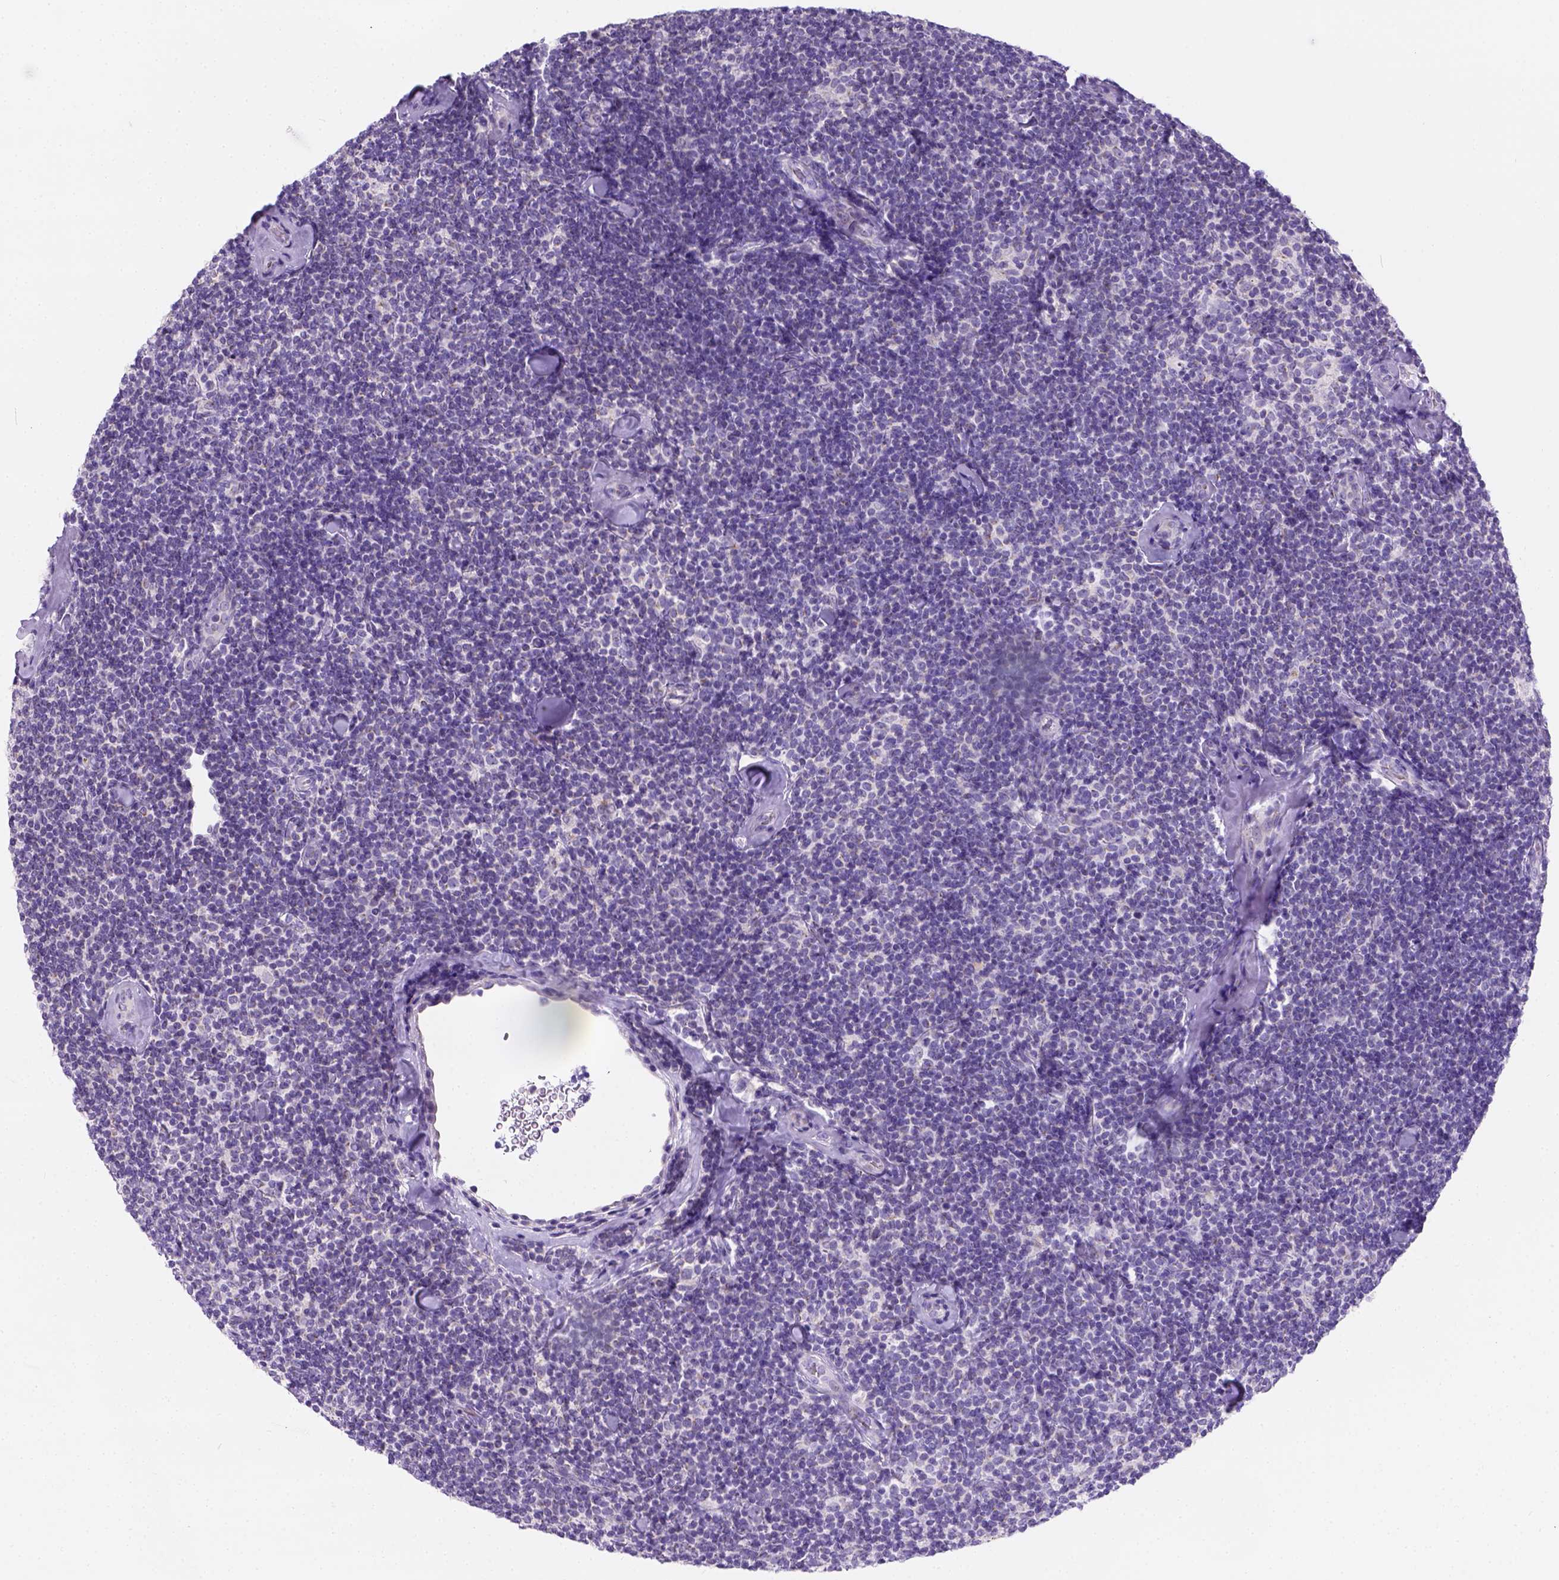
{"staining": {"intensity": "negative", "quantity": "none", "location": "none"}, "tissue": "lymphoma", "cell_type": "Tumor cells", "image_type": "cancer", "snomed": [{"axis": "morphology", "description": "Malignant lymphoma, non-Hodgkin's type, Low grade"}, {"axis": "topography", "description": "Lymph node"}], "caption": "Immunohistochemistry micrograph of neoplastic tissue: malignant lymphoma, non-Hodgkin's type (low-grade) stained with DAB displays no significant protein positivity in tumor cells. The staining is performed using DAB (3,3'-diaminobenzidine) brown chromogen with nuclei counter-stained in using hematoxylin.", "gene": "PHF7", "patient": {"sex": "female", "age": 56}}